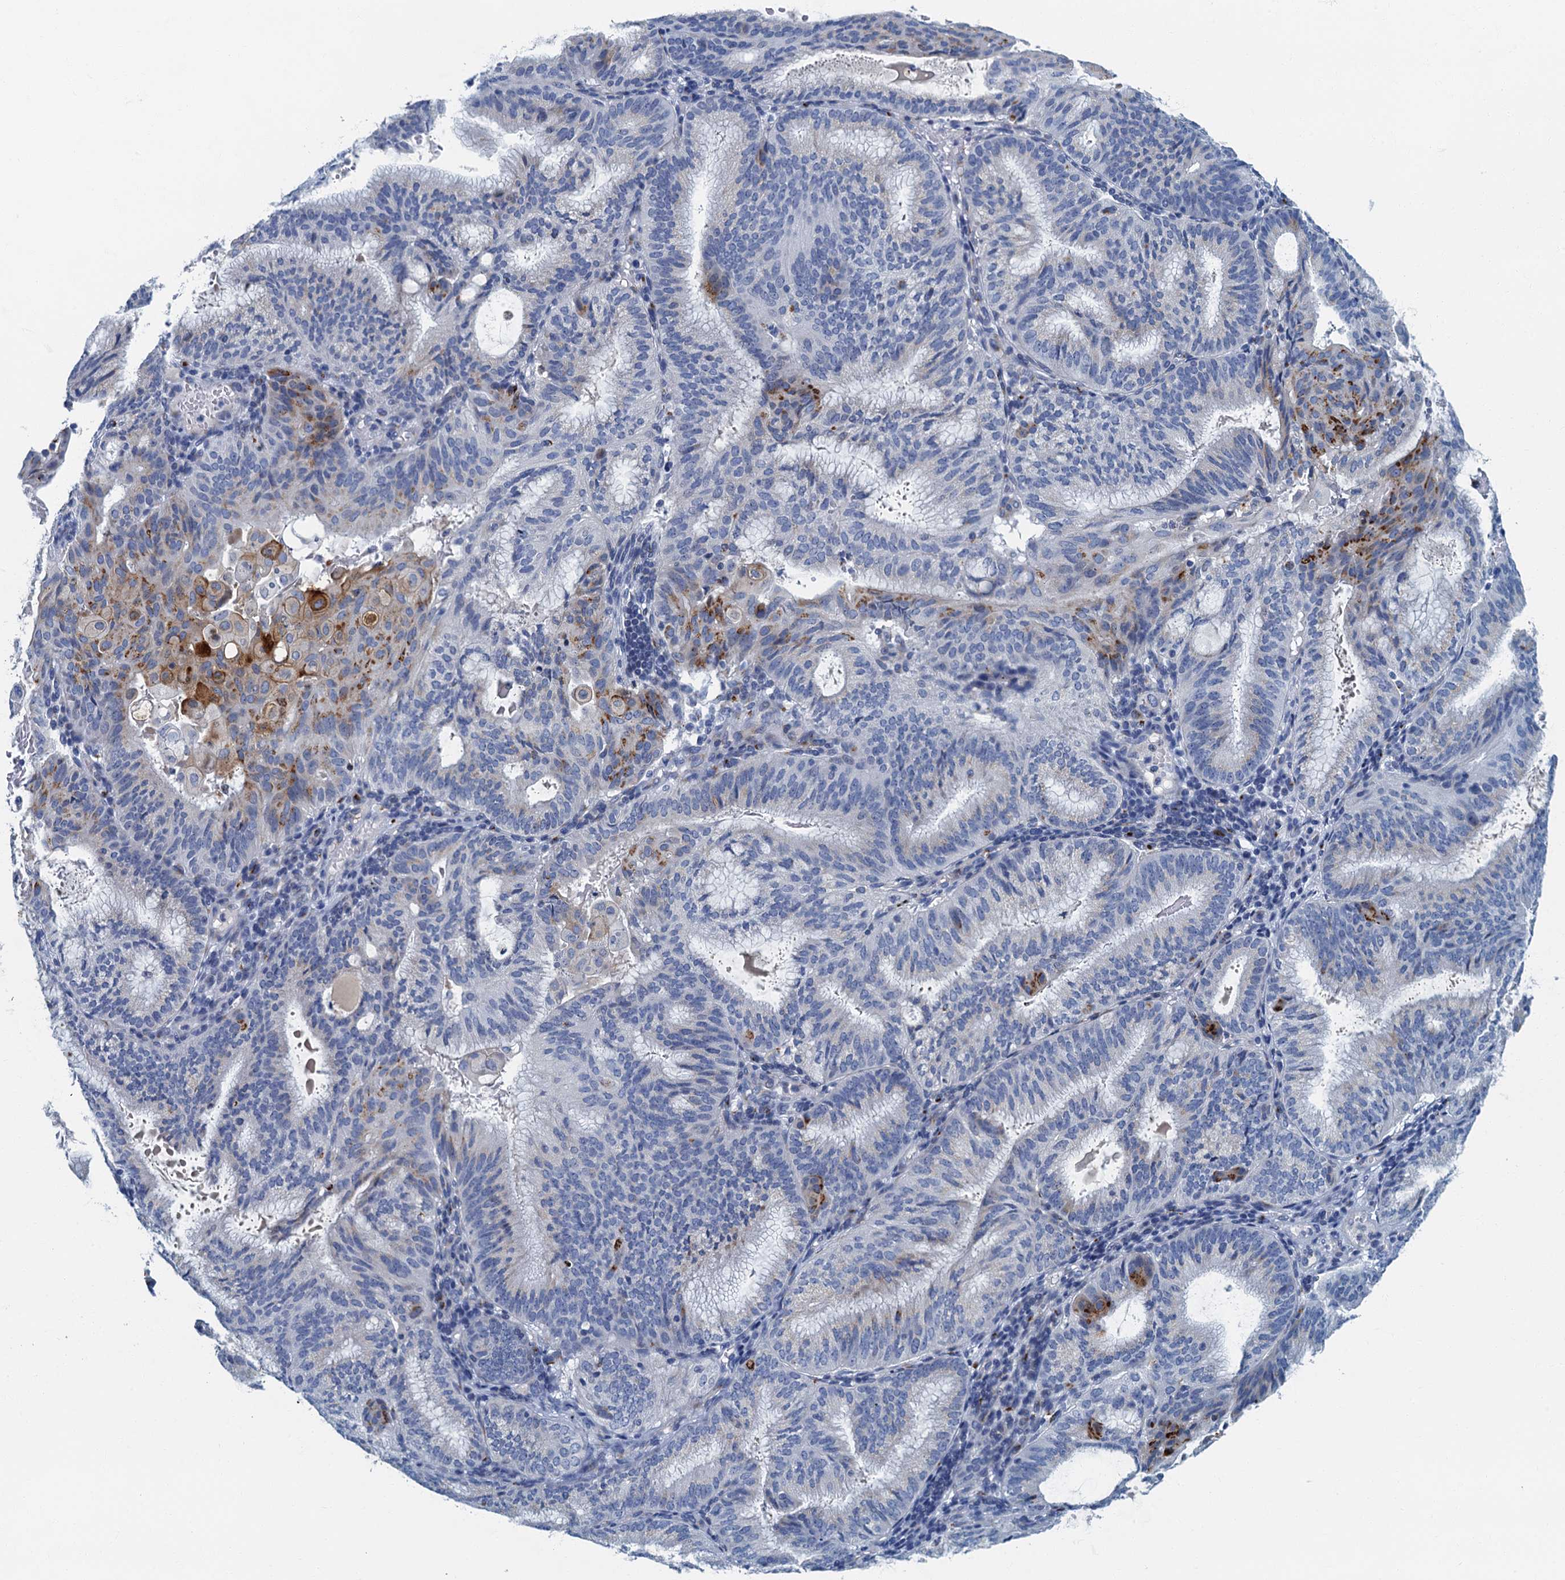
{"staining": {"intensity": "moderate", "quantity": "<25%", "location": "cytoplasmic/membranous"}, "tissue": "endometrial cancer", "cell_type": "Tumor cells", "image_type": "cancer", "snomed": [{"axis": "morphology", "description": "Adenocarcinoma, NOS"}, {"axis": "topography", "description": "Endometrium"}], "caption": "Immunohistochemistry image of human endometrial cancer (adenocarcinoma) stained for a protein (brown), which exhibits low levels of moderate cytoplasmic/membranous staining in about <25% of tumor cells.", "gene": "LYPD3", "patient": {"sex": "female", "age": 49}}